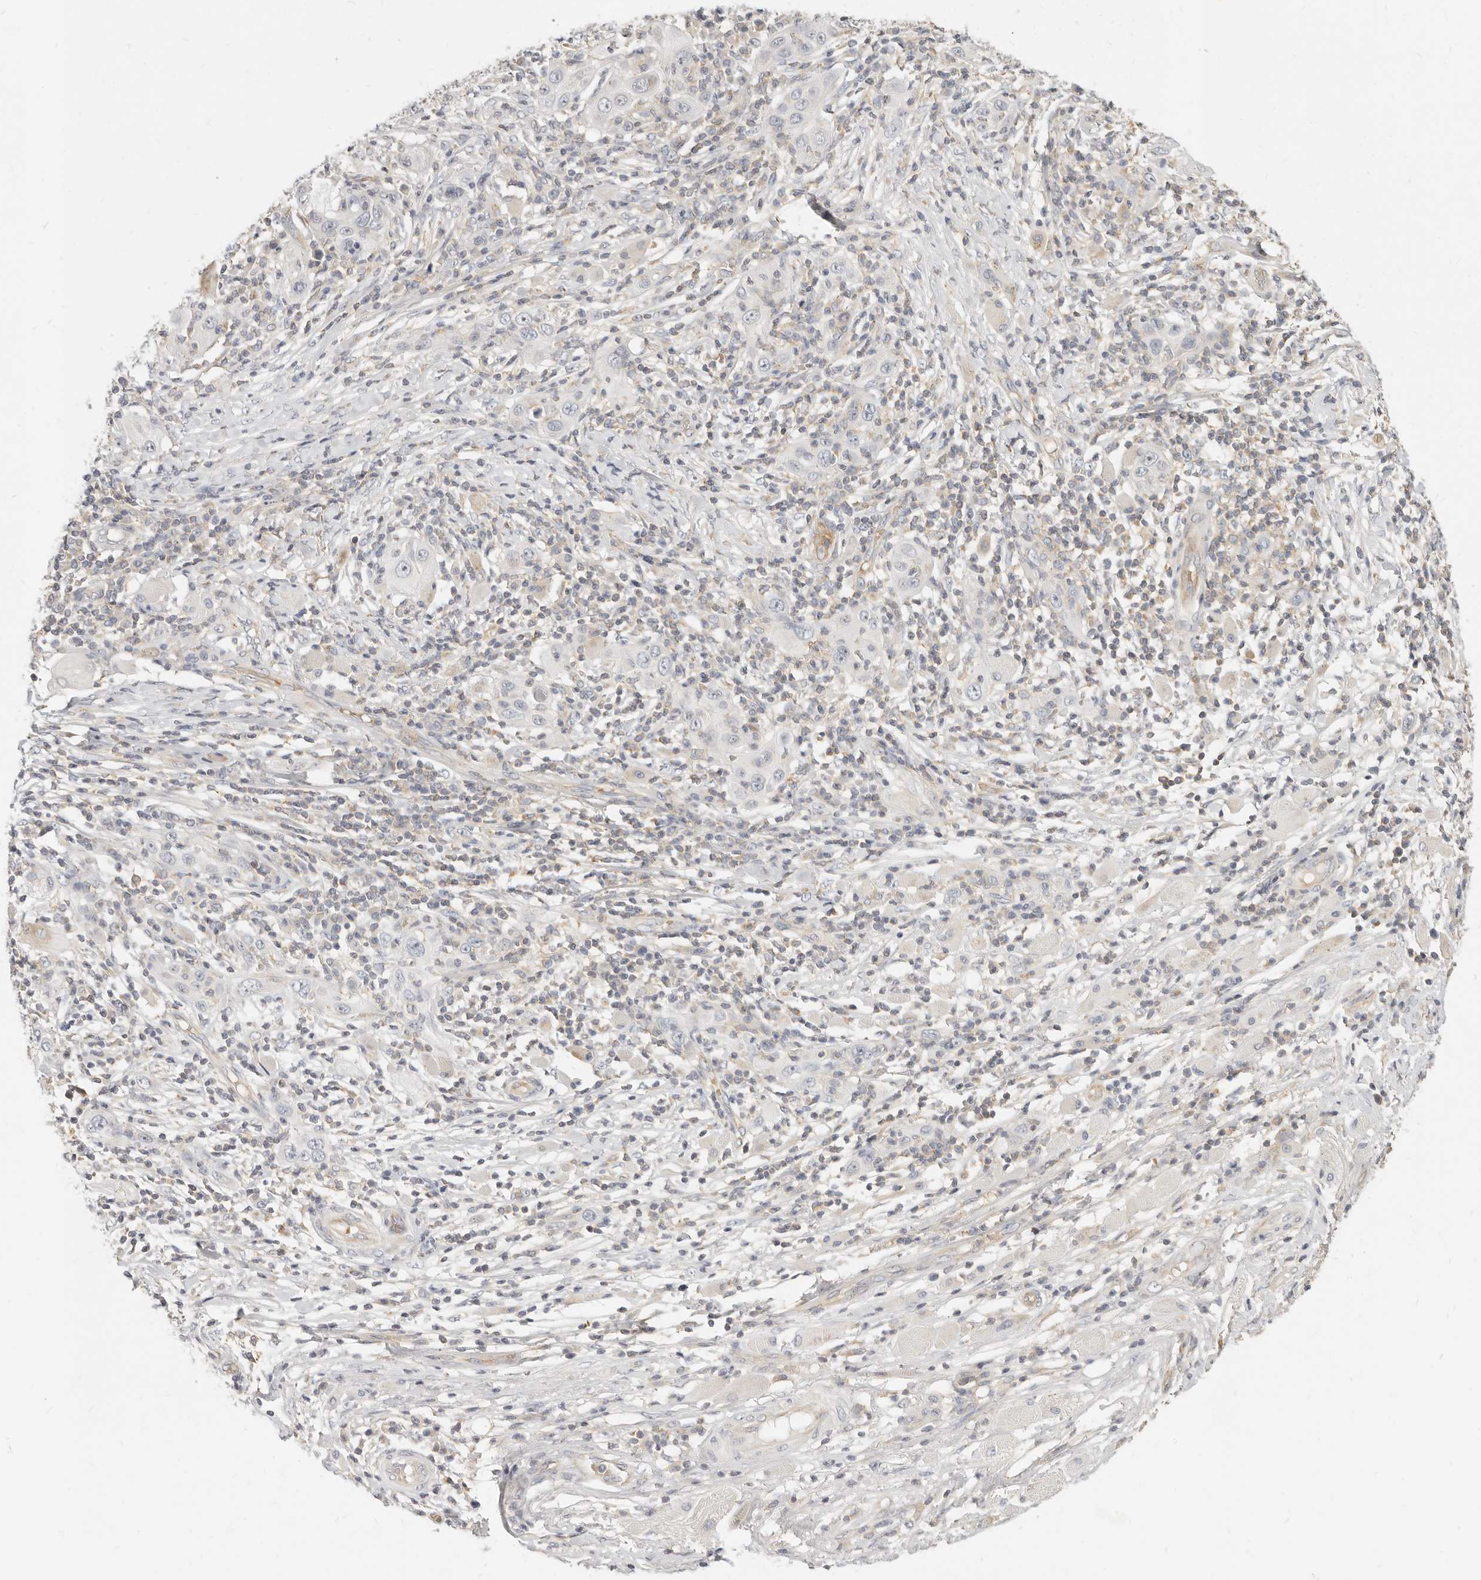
{"staining": {"intensity": "negative", "quantity": "none", "location": "none"}, "tissue": "skin cancer", "cell_type": "Tumor cells", "image_type": "cancer", "snomed": [{"axis": "morphology", "description": "Squamous cell carcinoma, NOS"}, {"axis": "topography", "description": "Skin"}], "caption": "An image of human skin cancer is negative for staining in tumor cells.", "gene": "LTB4R2", "patient": {"sex": "female", "age": 88}}